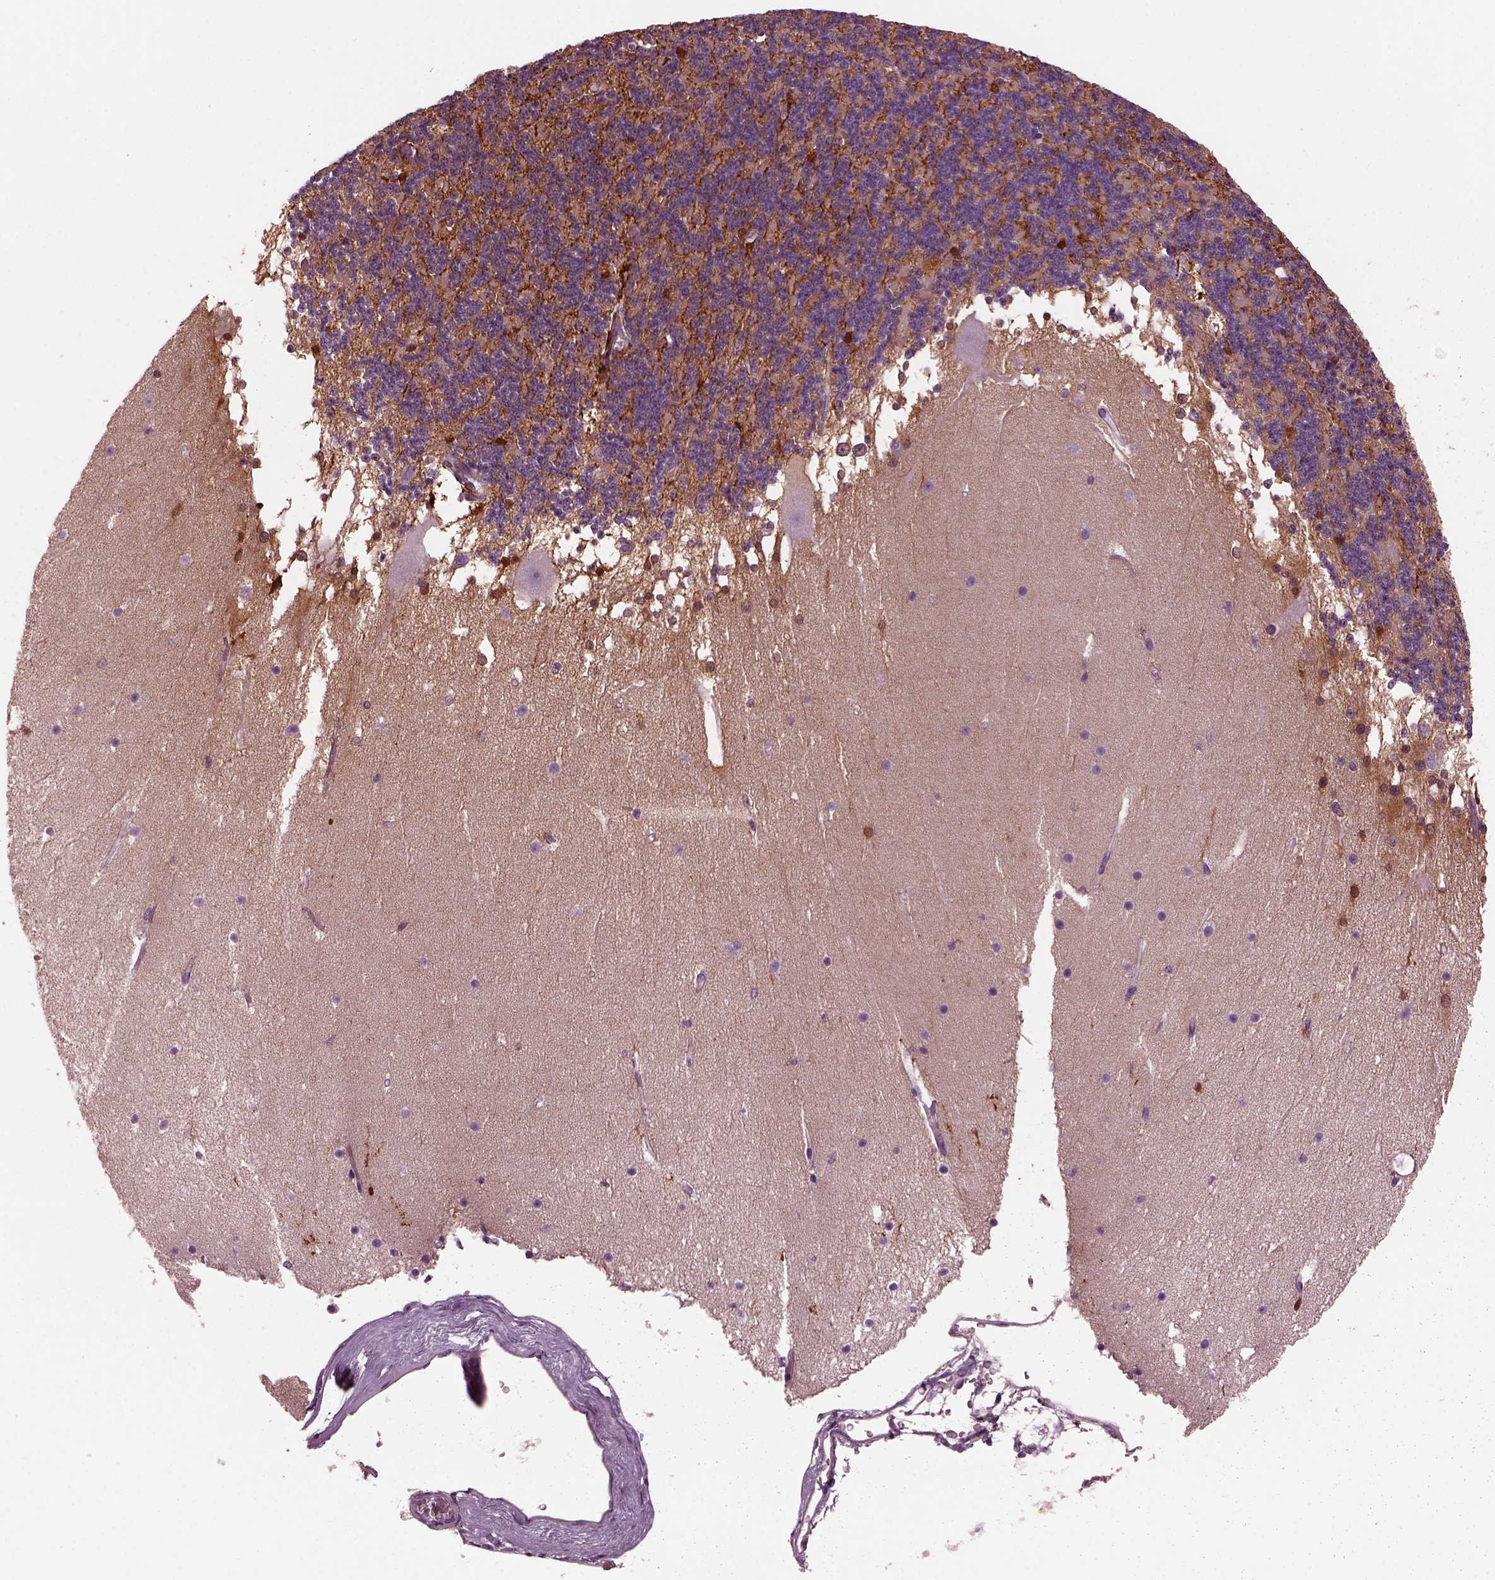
{"staining": {"intensity": "strong", "quantity": "<25%", "location": "cytoplasmic/membranous,nuclear"}, "tissue": "cerebellum", "cell_type": "Cells in granular layer", "image_type": "normal", "snomed": [{"axis": "morphology", "description": "Normal tissue, NOS"}, {"axis": "topography", "description": "Cerebellum"}], "caption": "High-magnification brightfield microscopy of normal cerebellum stained with DAB (brown) and counterstained with hematoxylin (blue). cells in granular layer exhibit strong cytoplasmic/membranous,nuclear expression is present in about<25% of cells.", "gene": "GDF11", "patient": {"sex": "female", "age": 19}}